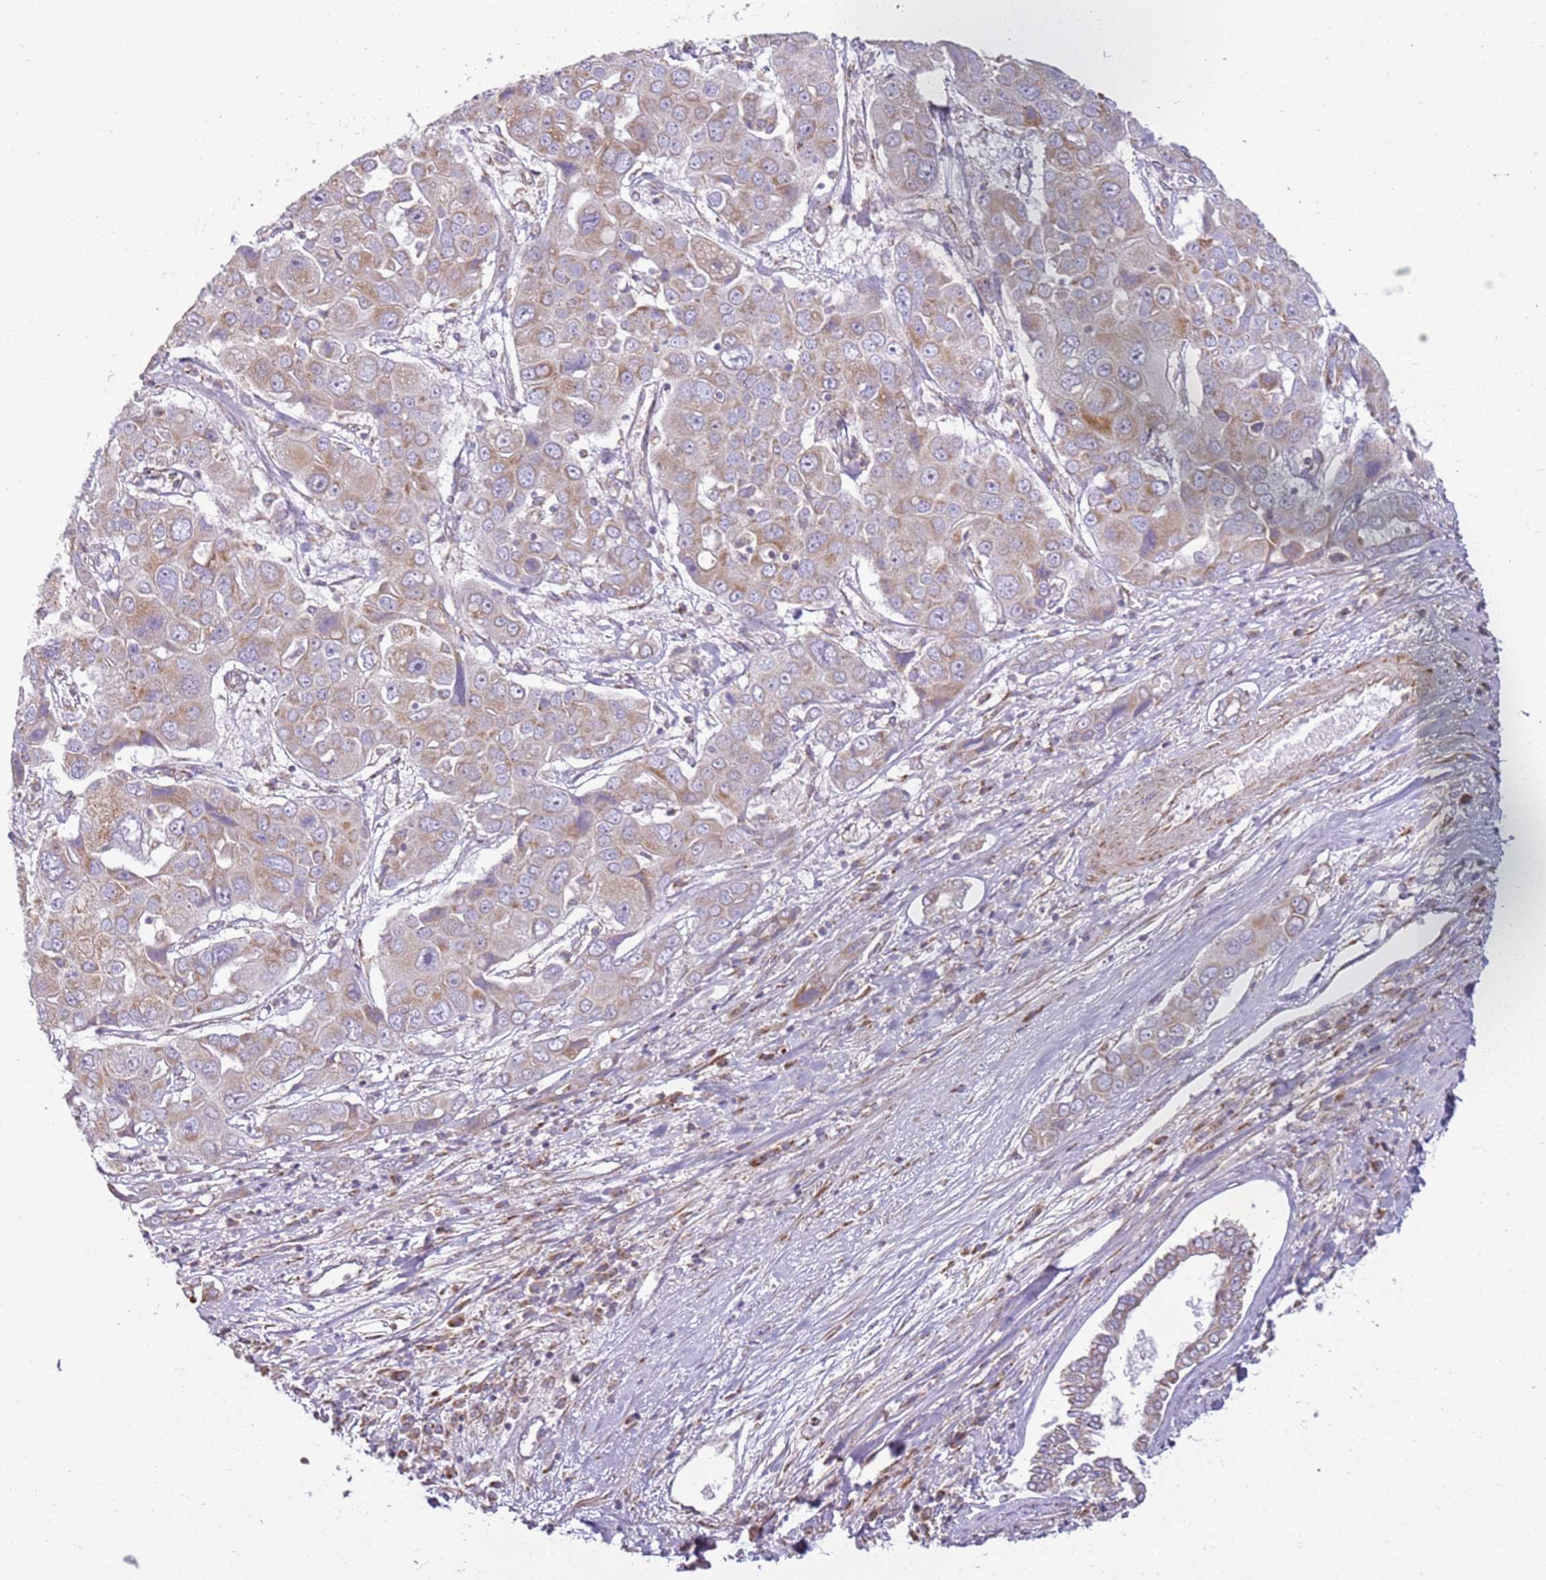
{"staining": {"intensity": "moderate", "quantity": "25%-75%", "location": "cytoplasmic/membranous"}, "tissue": "liver cancer", "cell_type": "Tumor cells", "image_type": "cancer", "snomed": [{"axis": "morphology", "description": "Cholangiocarcinoma"}, {"axis": "topography", "description": "Liver"}], "caption": "Protein staining of liver cholangiocarcinoma tissue displays moderate cytoplasmic/membranous staining in about 25%-75% of tumor cells.", "gene": "TMEM200C", "patient": {"sex": "male", "age": 67}}